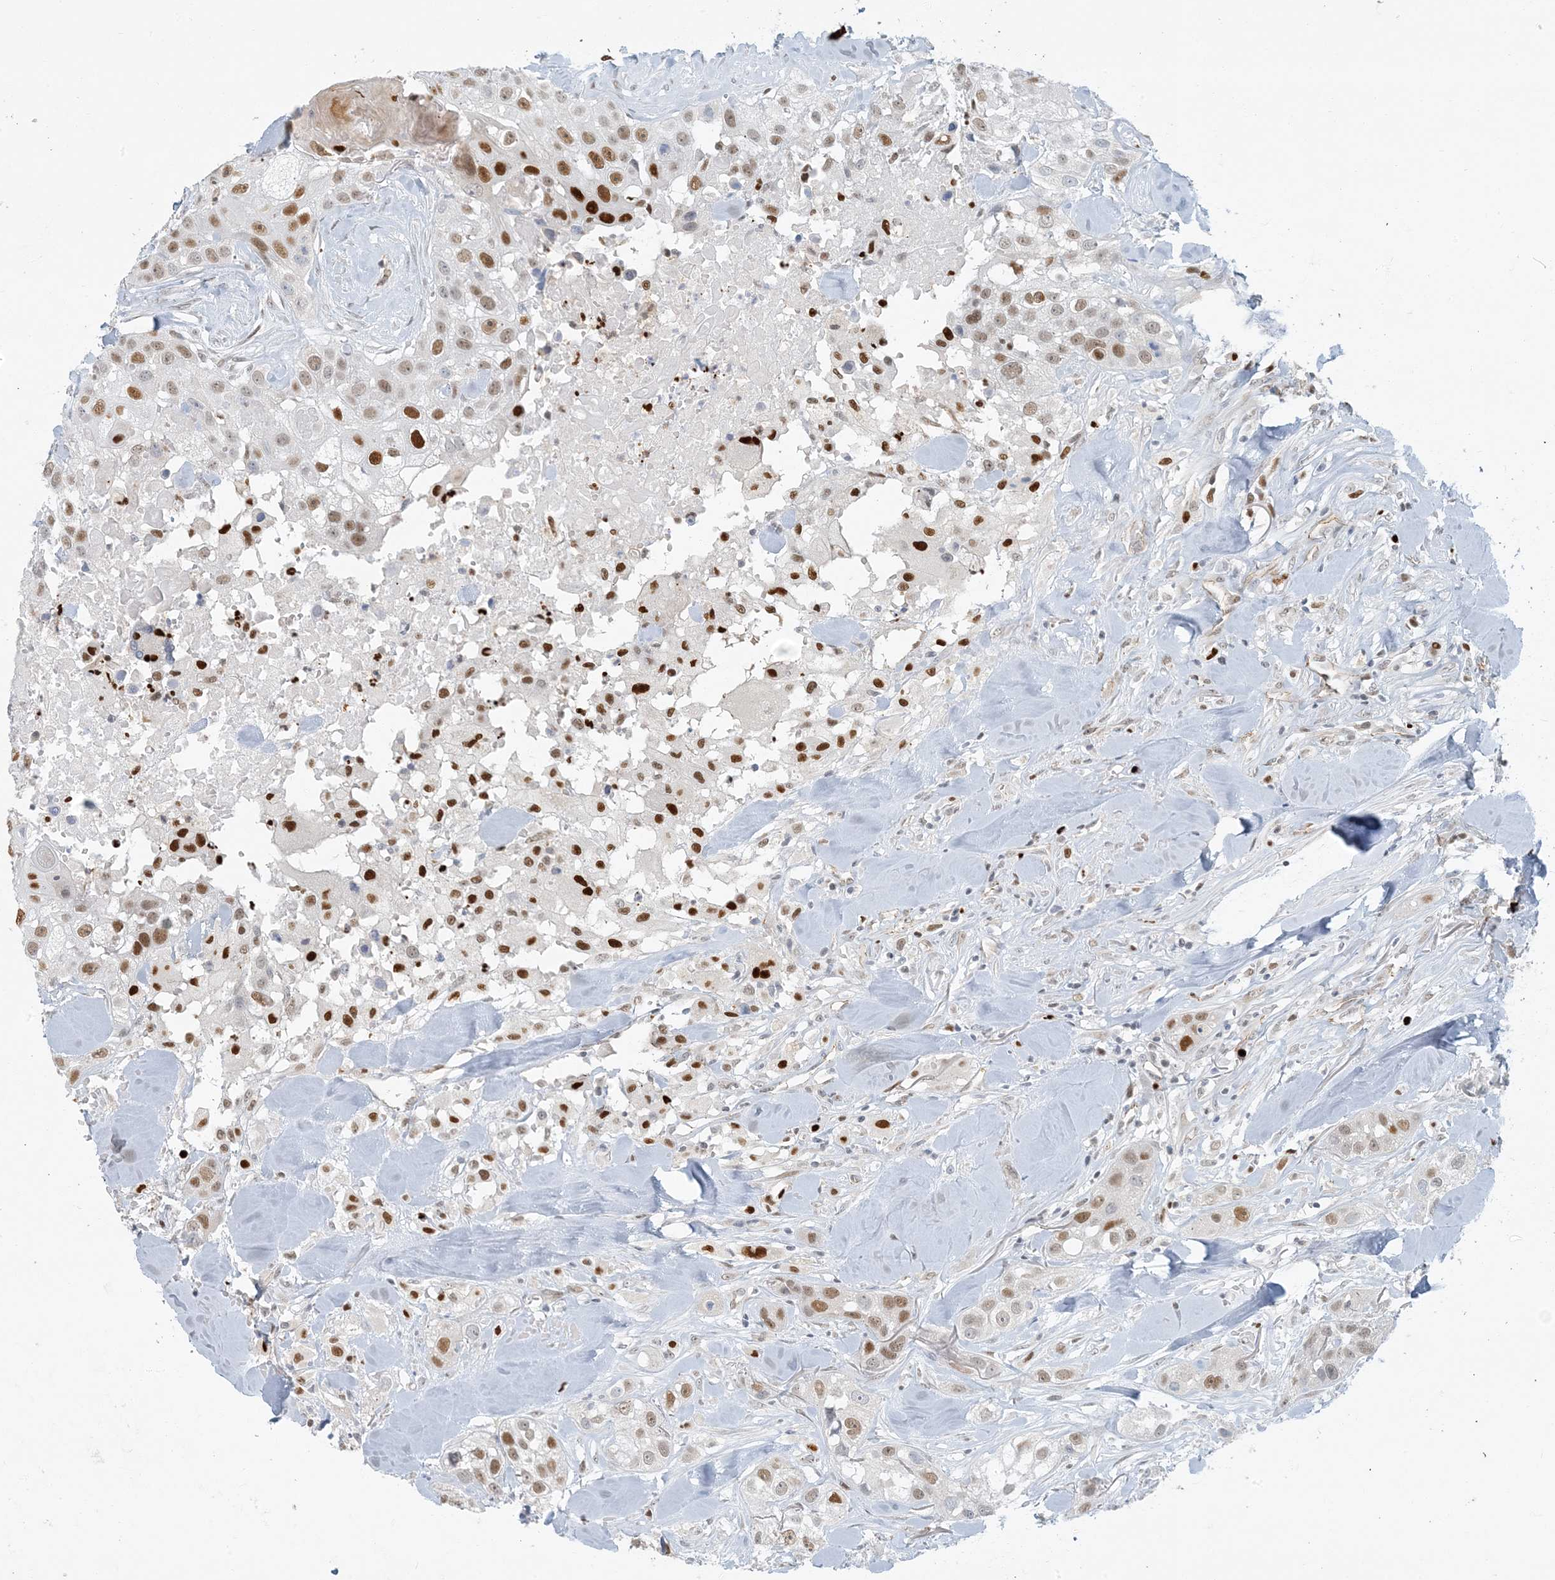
{"staining": {"intensity": "moderate", "quantity": ">75%", "location": "nuclear"}, "tissue": "head and neck cancer", "cell_type": "Tumor cells", "image_type": "cancer", "snomed": [{"axis": "morphology", "description": "Normal tissue, NOS"}, {"axis": "morphology", "description": "Squamous cell carcinoma, NOS"}, {"axis": "topography", "description": "Skeletal muscle"}, {"axis": "topography", "description": "Head-Neck"}], "caption": "Moderate nuclear positivity for a protein is appreciated in about >75% of tumor cells of squamous cell carcinoma (head and neck) using immunohistochemistry.", "gene": "AK9", "patient": {"sex": "male", "age": 51}}